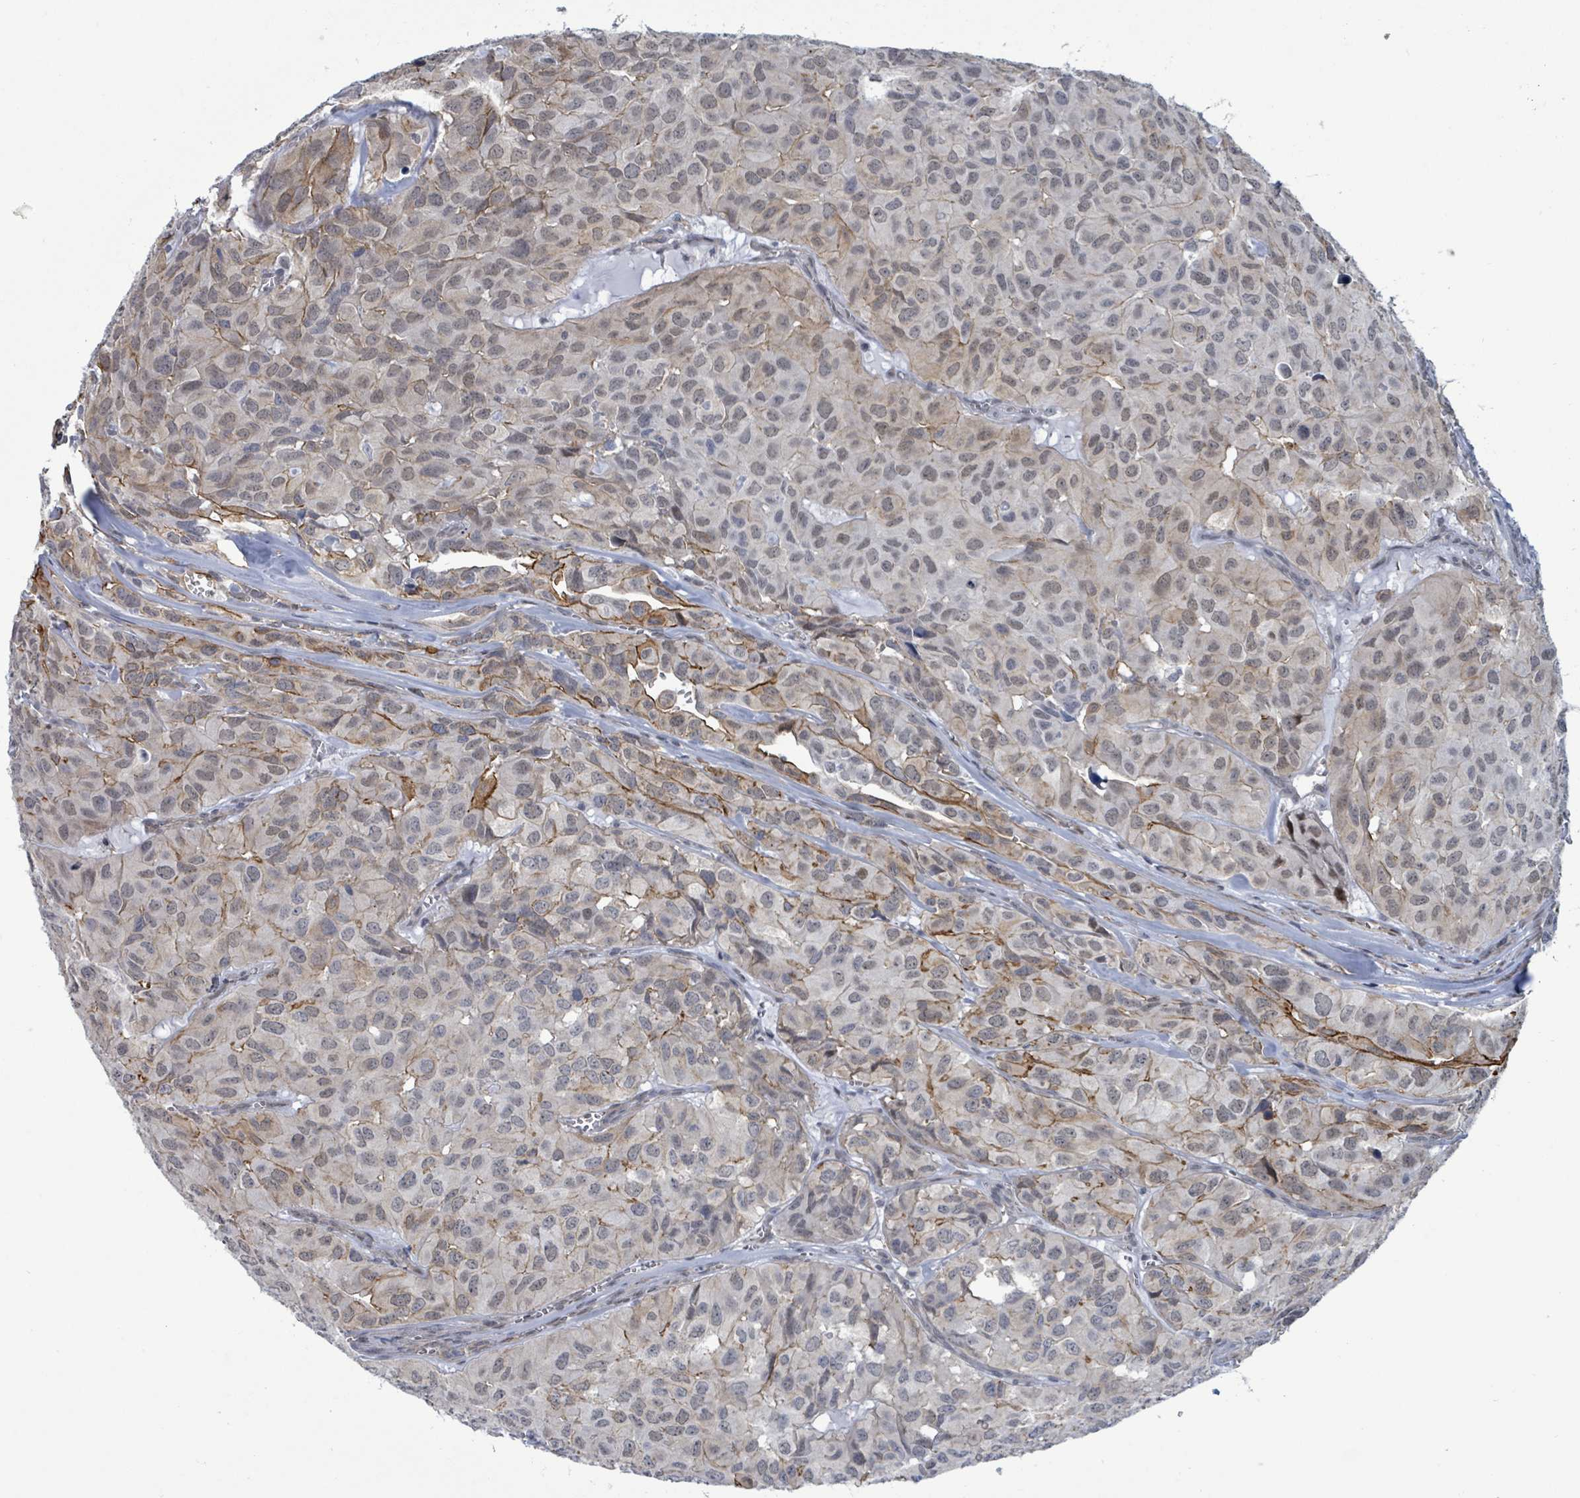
{"staining": {"intensity": "weak", "quantity": "<25%", "location": "cytoplasmic/membranous"}, "tissue": "head and neck cancer", "cell_type": "Tumor cells", "image_type": "cancer", "snomed": [{"axis": "morphology", "description": "Adenocarcinoma, NOS"}, {"axis": "topography", "description": "Salivary gland, NOS"}, {"axis": "topography", "description": "Head-Neck"}], "caption": "Protein analysis of head and neck cancer displays no significant staining in tumor cells.", "gene": "DMRTC1B", "patient": {"sex": "female", "age": 76}}